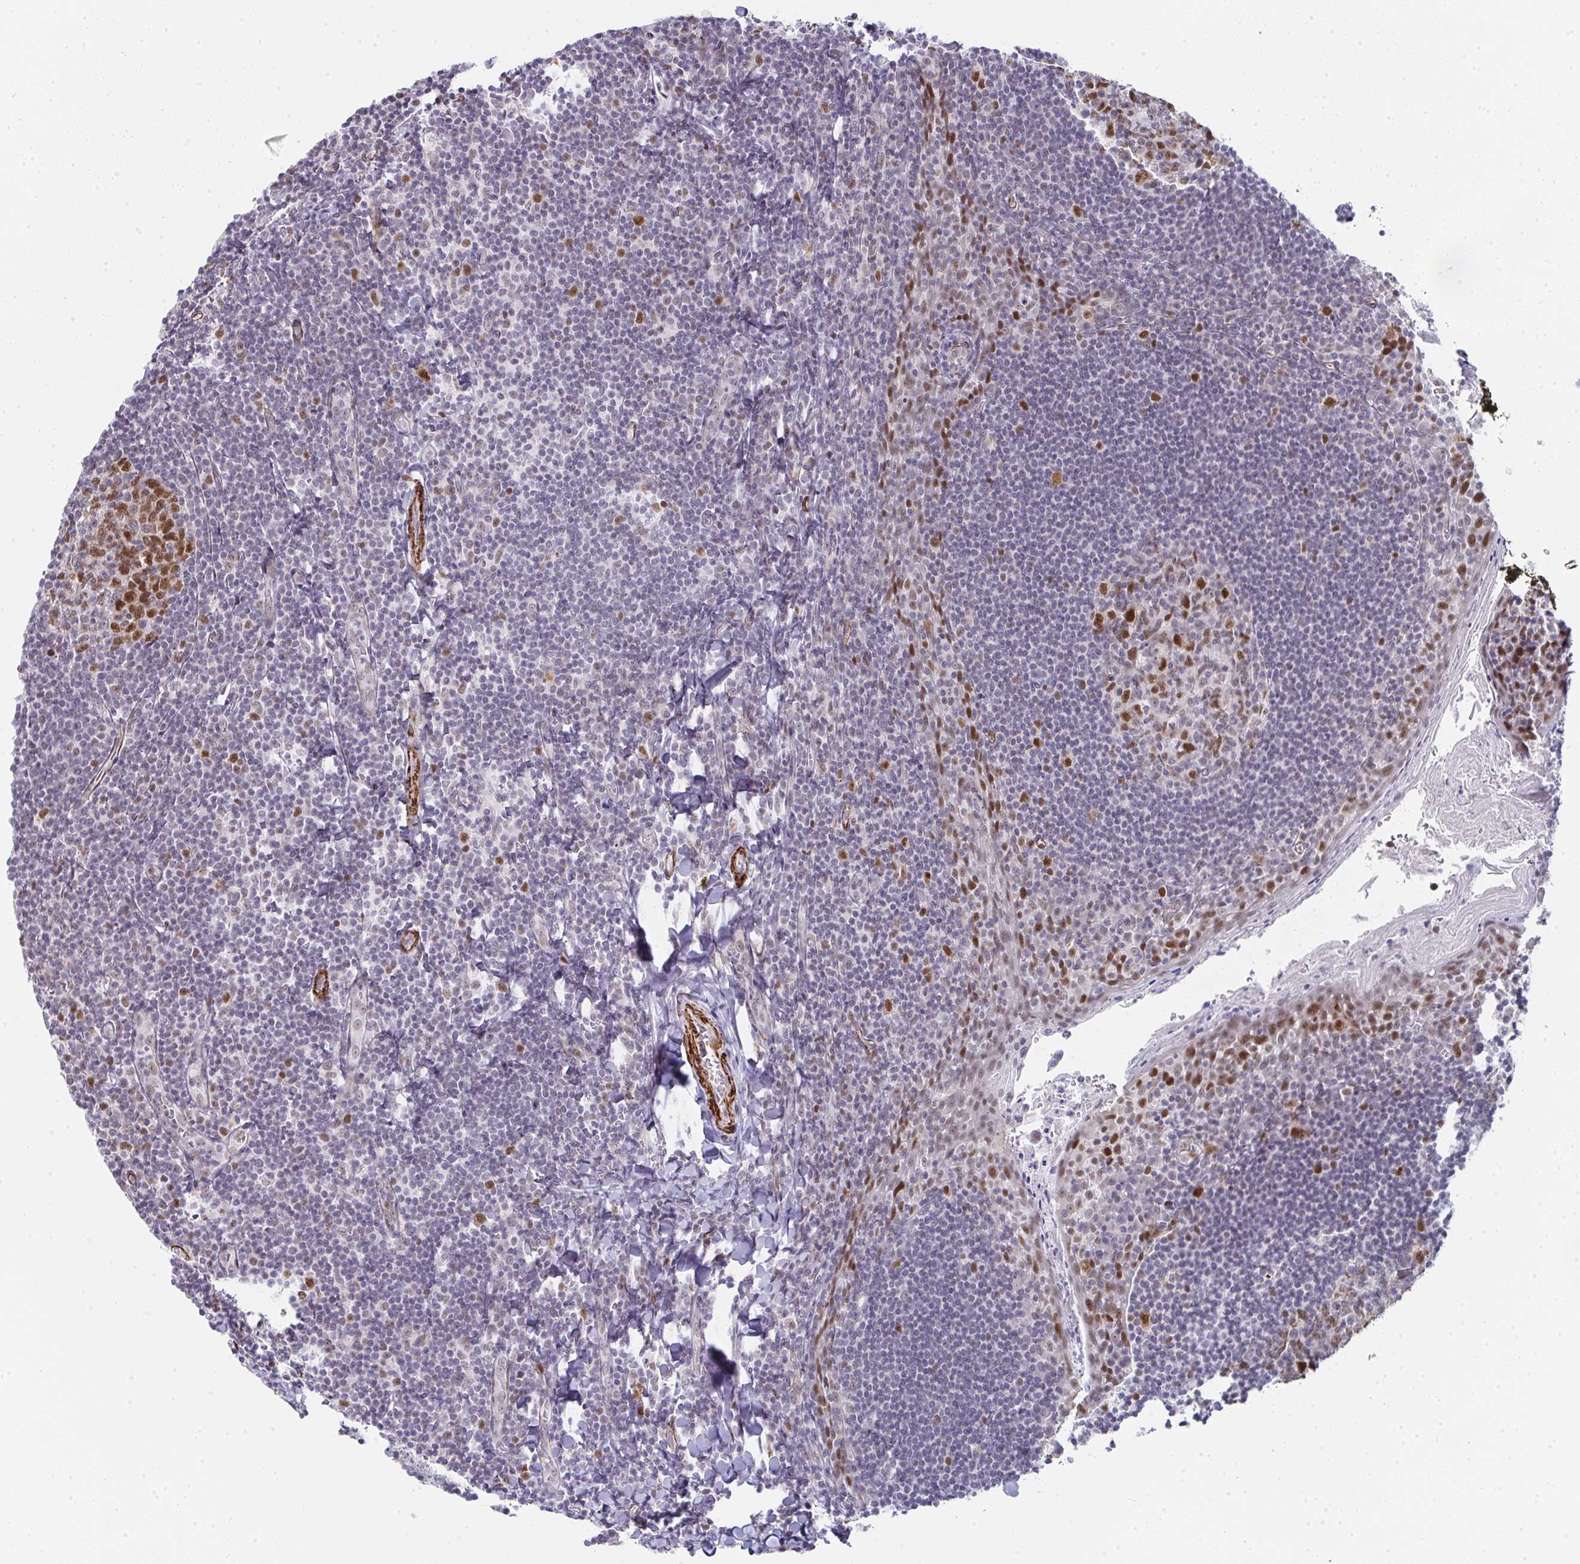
{"staining": {"intensity": "moderate", "quantity": "25%-75%", "location": "nuclear"}, "tissue": "tonsil", "cell_type": "Germinal center cells", "image_type": "normal", "snomed": [{"axis": "morphology", "description": "Normal tissue, NOS"}, {"axis": "topography", "description": "Tonsil"}], "caption": "Moderate nuclear positivity is appreciated in about 25%-75% of germinal center cells in unremarkable tonsil.", "gene": "GINS2", "patient": {"sex": "male", "age": 27}}